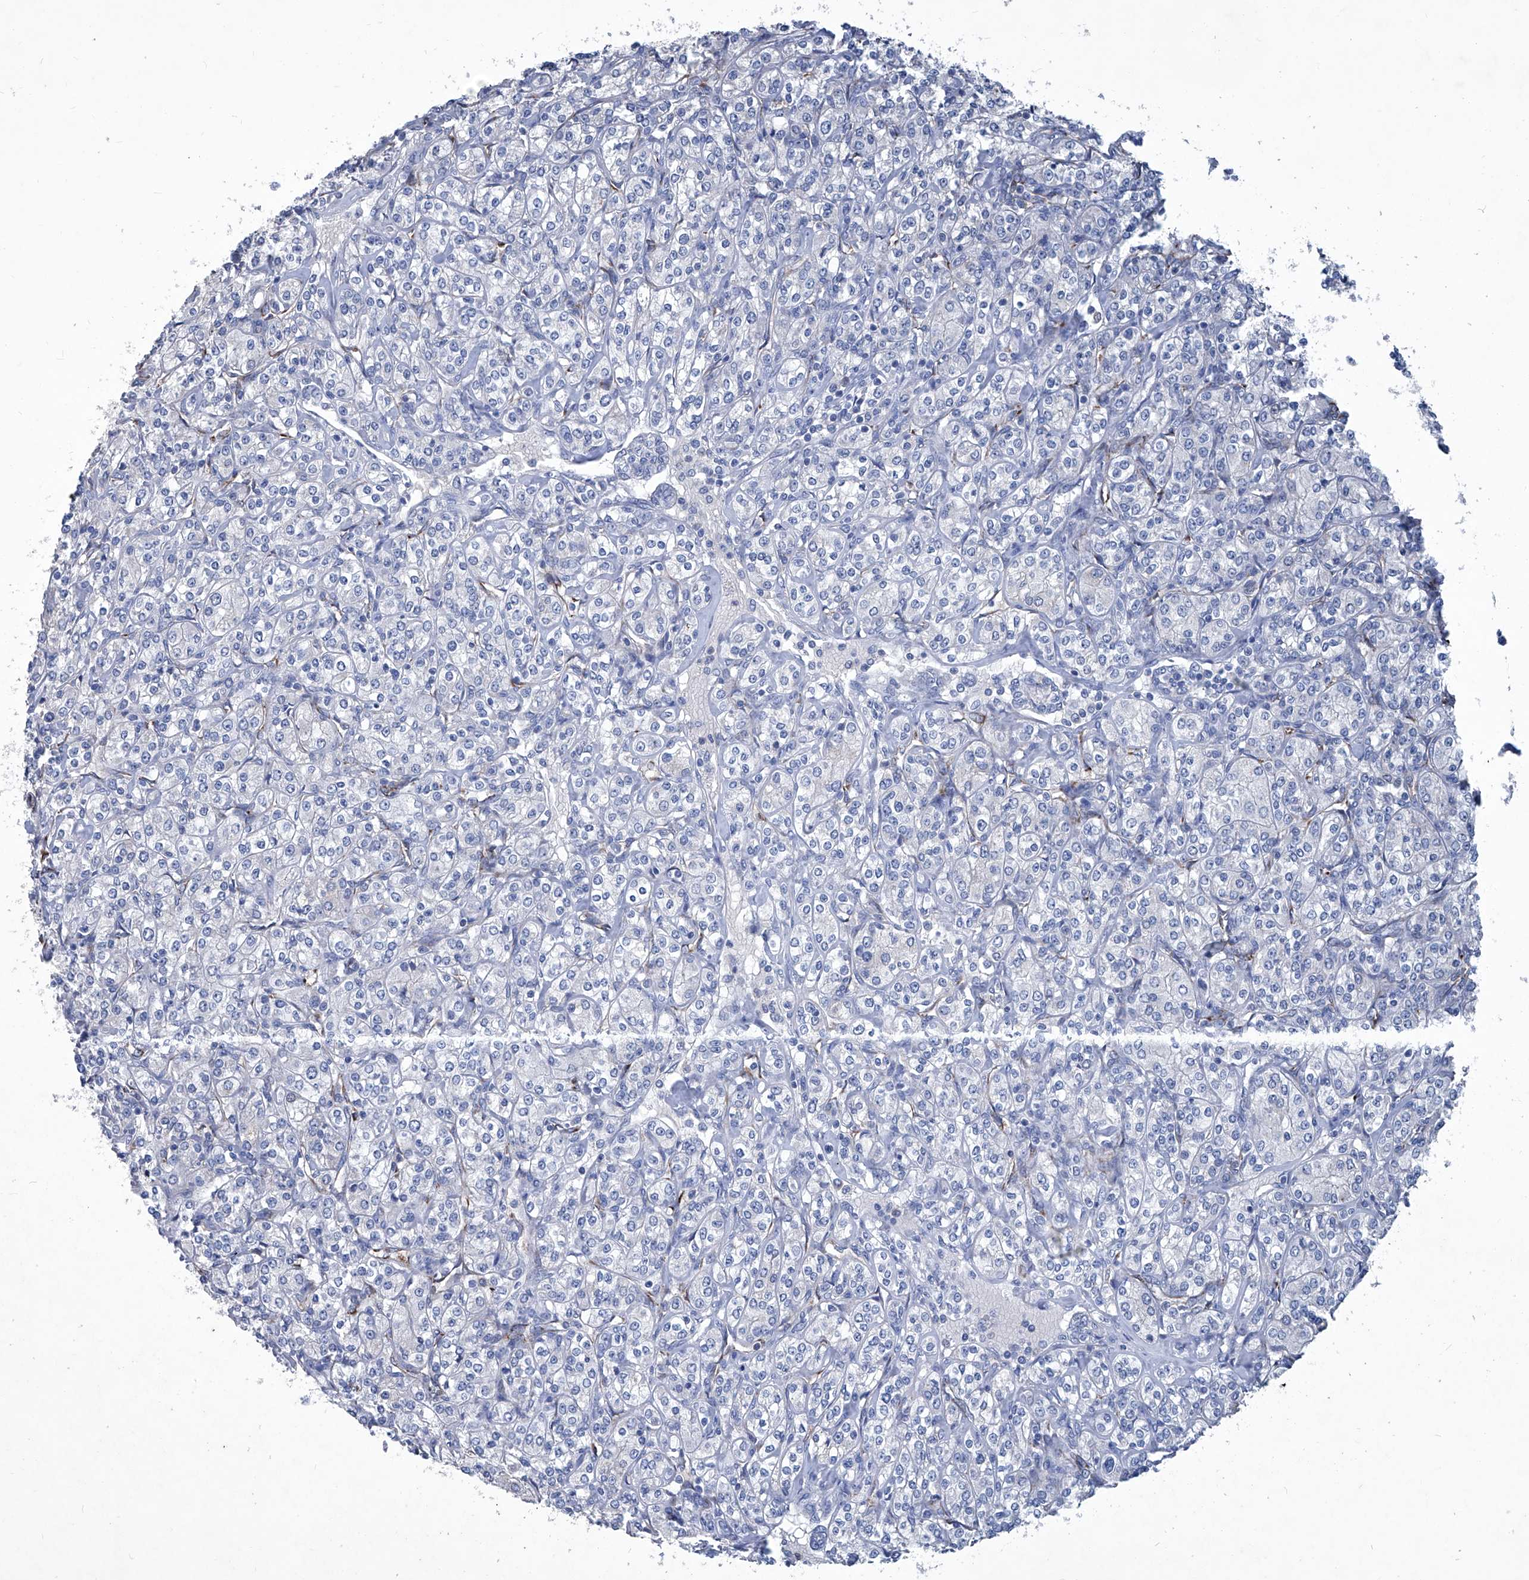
{"staining": {"intensity": "negative", "quantity": "none", "location": "none"}, "tissue": "renal cancer", "cell_type": "Tumor cells", "image_type": "cancer", "snomed": [{"axis": "morphology", "description": "Adenocarcinoma, NOS"}, {"axis": "topography", "description": "Kidney"}], "caption": "Renal adenocarcinoma was stained to show a protein in brown. There is no significant positivity in tumor cells.", "gene": "MTARC1", "patient": {"sex": "male", "age": 77}}